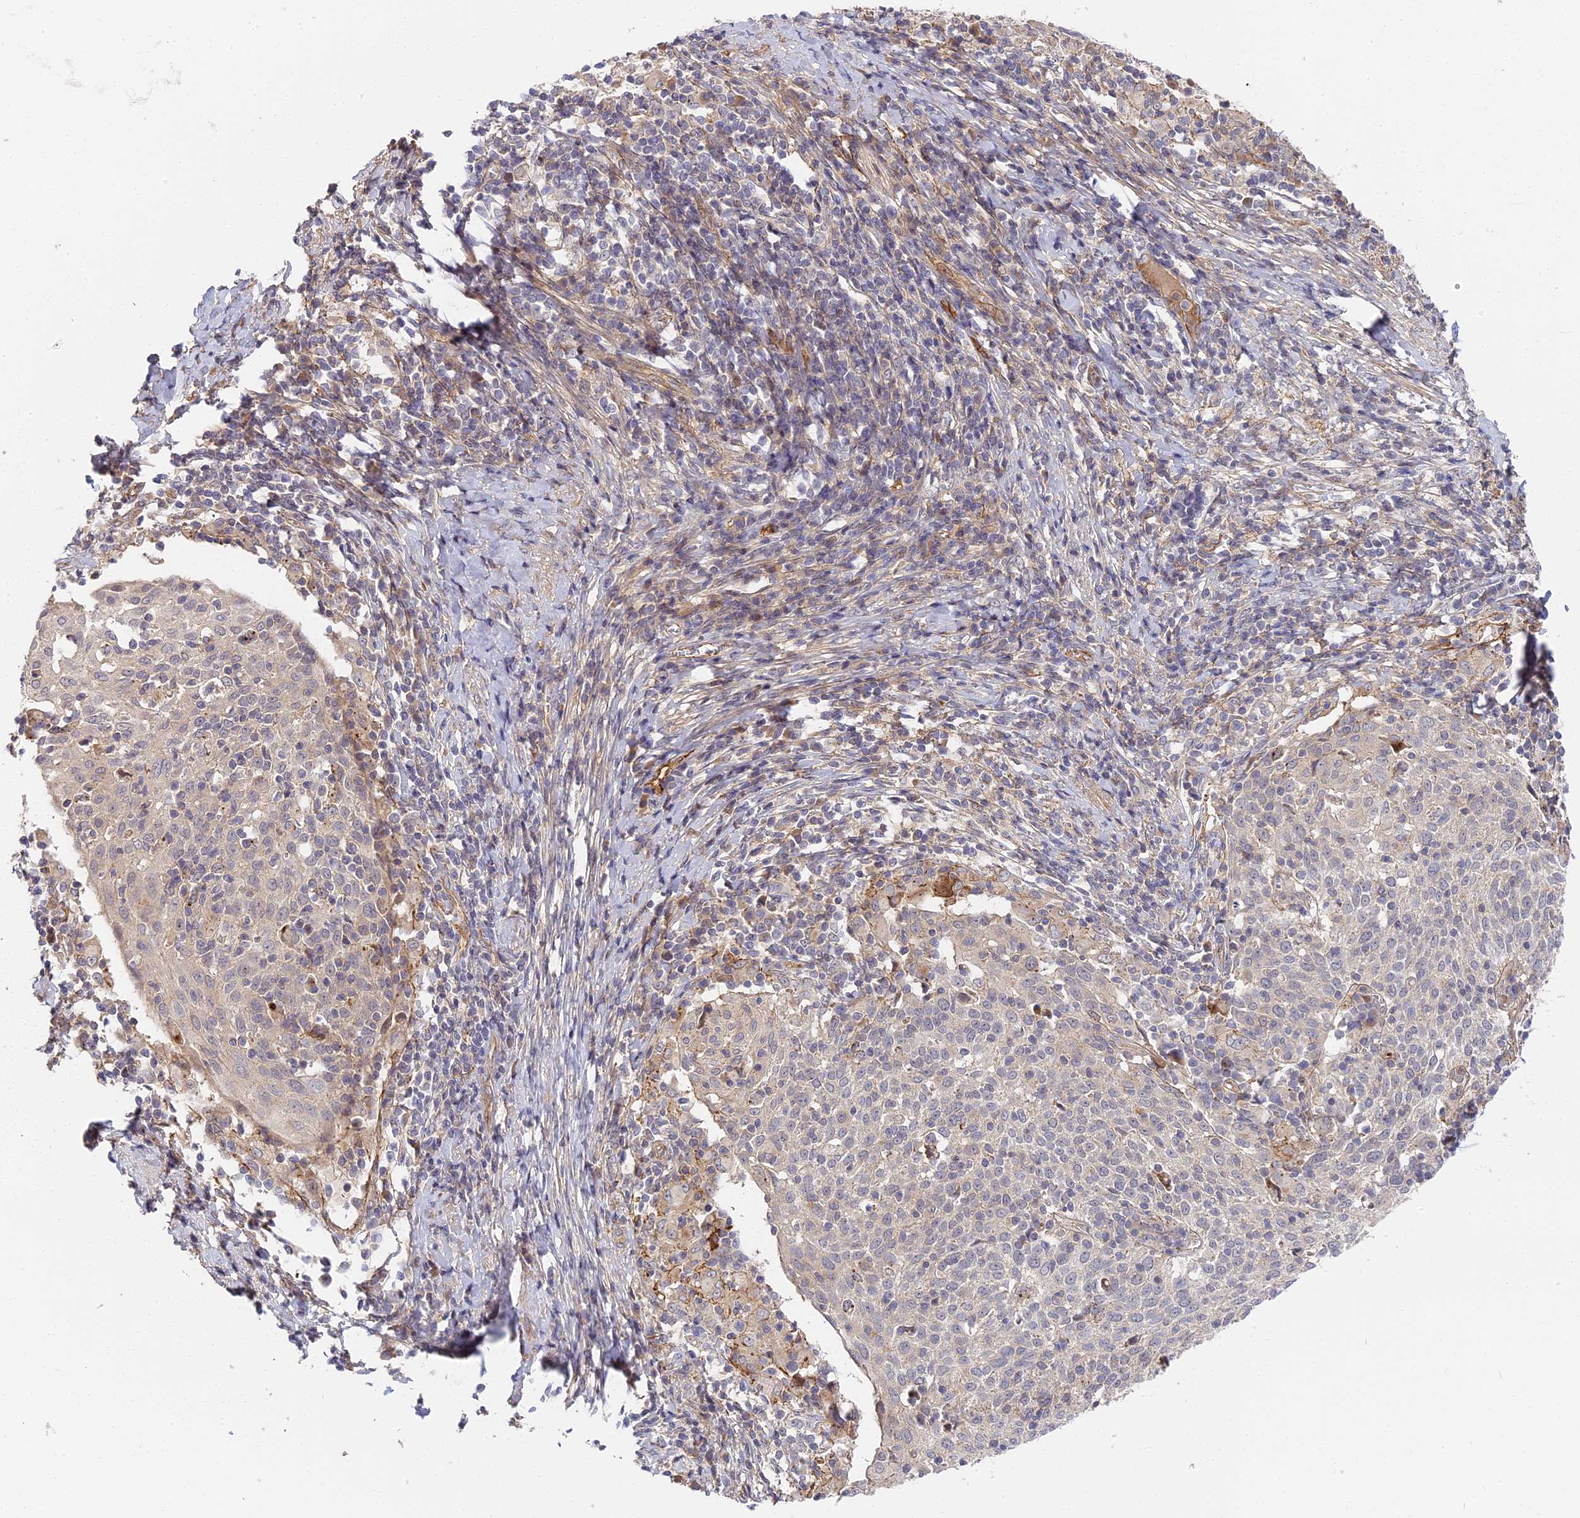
{"staining": {"intensity": "negative", "quantity": "none", "location": "none"}, "tissue": "cervical cancer", "cell_type": "Tumor cells", "image_type": "cancer", "snomed": [{"axis": "morphology", "description": "Squamous cell carcinoma, NOS"}, {"axis": "topography", "description": "Cervix"}], "caption": "Tumor cells show no significant positivity in cervical squamous cell carcinoma.", "gene": "MISP3", "patient": {"sex": "female", "age": 52}}